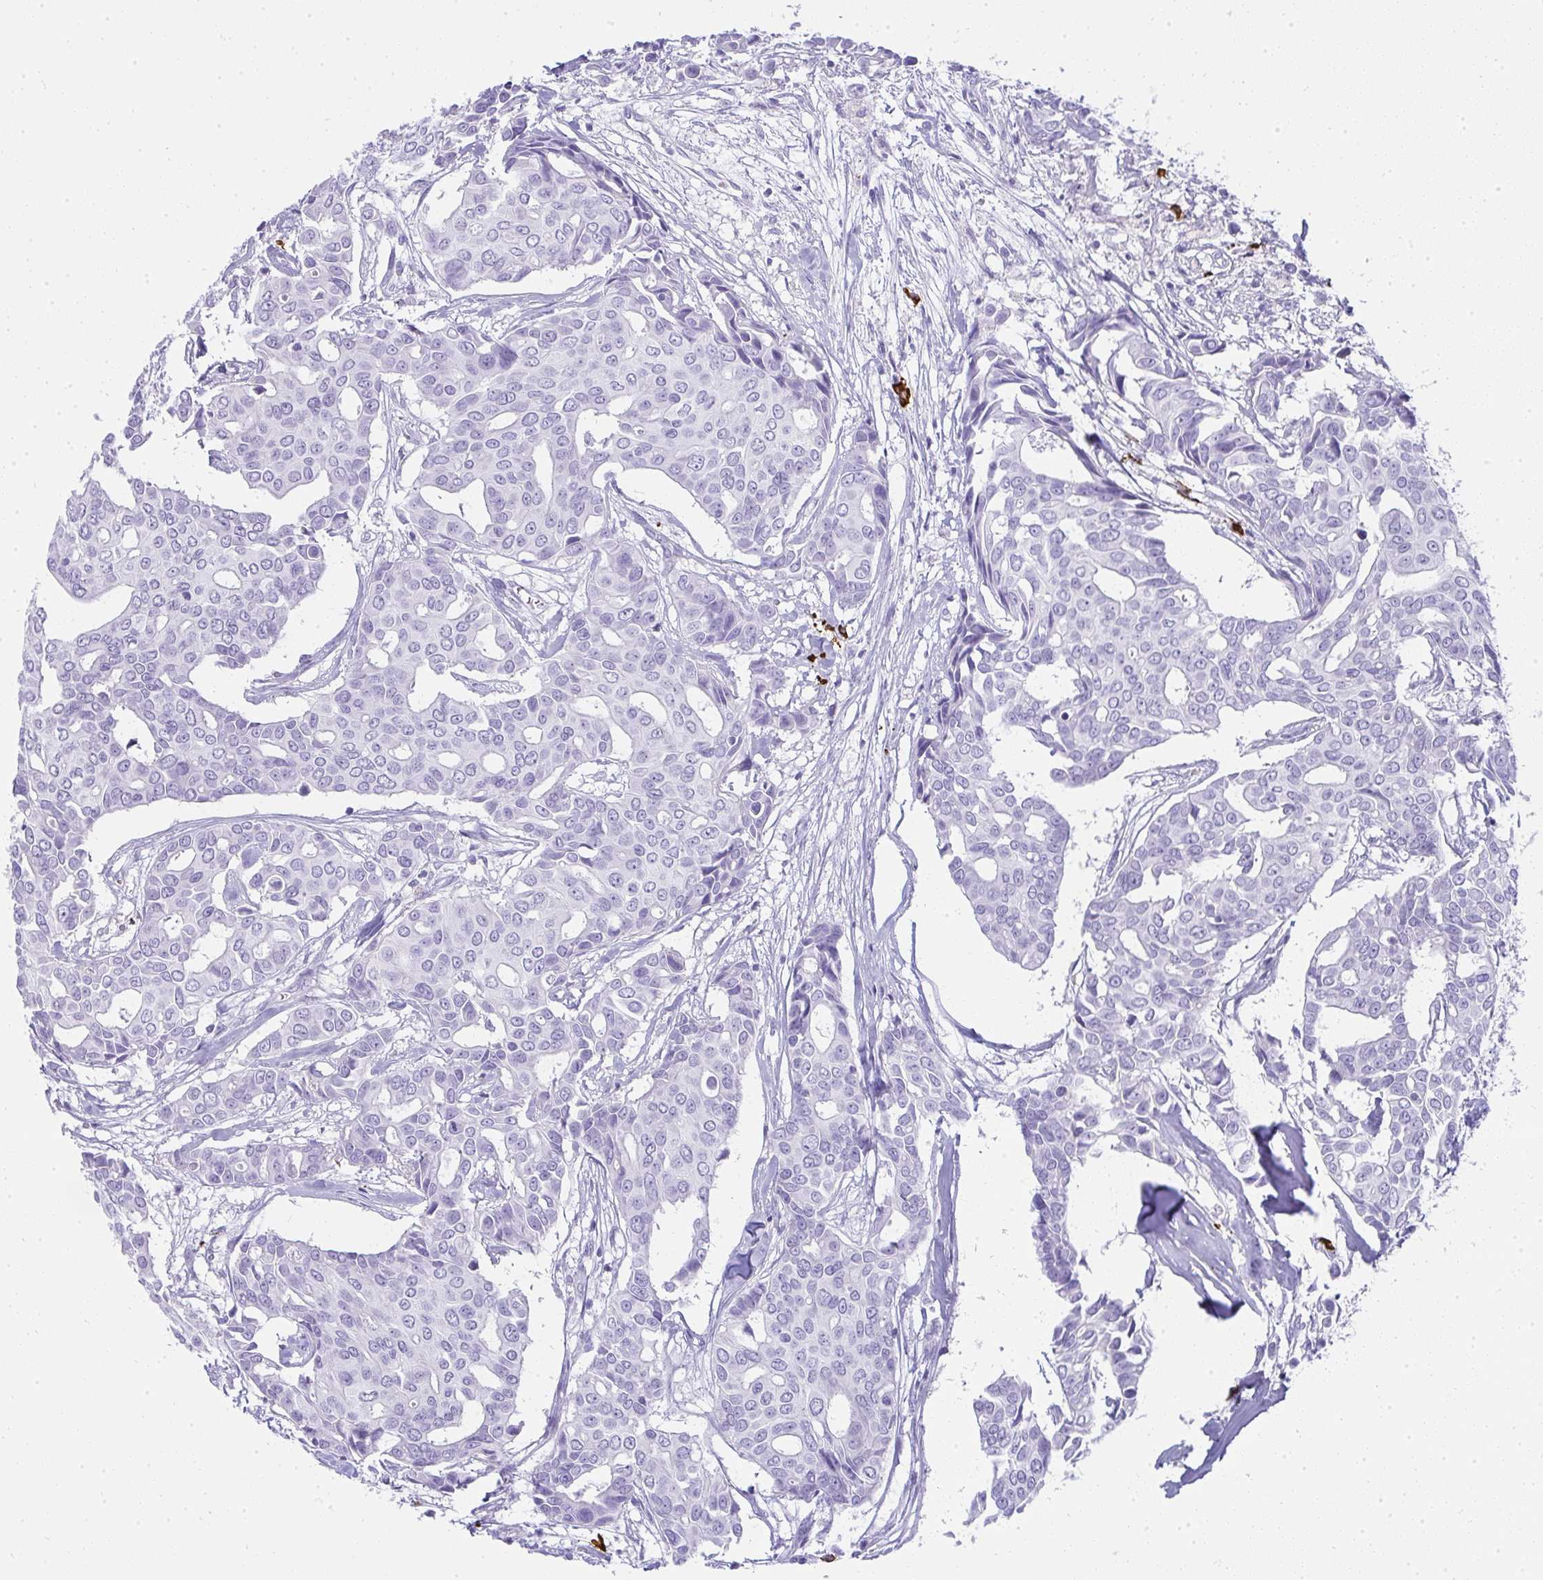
{"staining": {"intensity": "negative", "quantity": "none", "location": "none"}, "tissue": "breast cancer", "cell_type": "Tumor cells", "image_type": "cancer", "snomed": [{"axis": "morphology", "description": "Duct carcinoma"}, {"axis": "topography", "description": "Breast"}], "caption": "Immunohistochemical staining of breast cancer (intraductal carcinoma) exhibits no significant staining in tumor cells.", "gene": "CDADC1", "patient": {"sex": "female", "age": 54}}